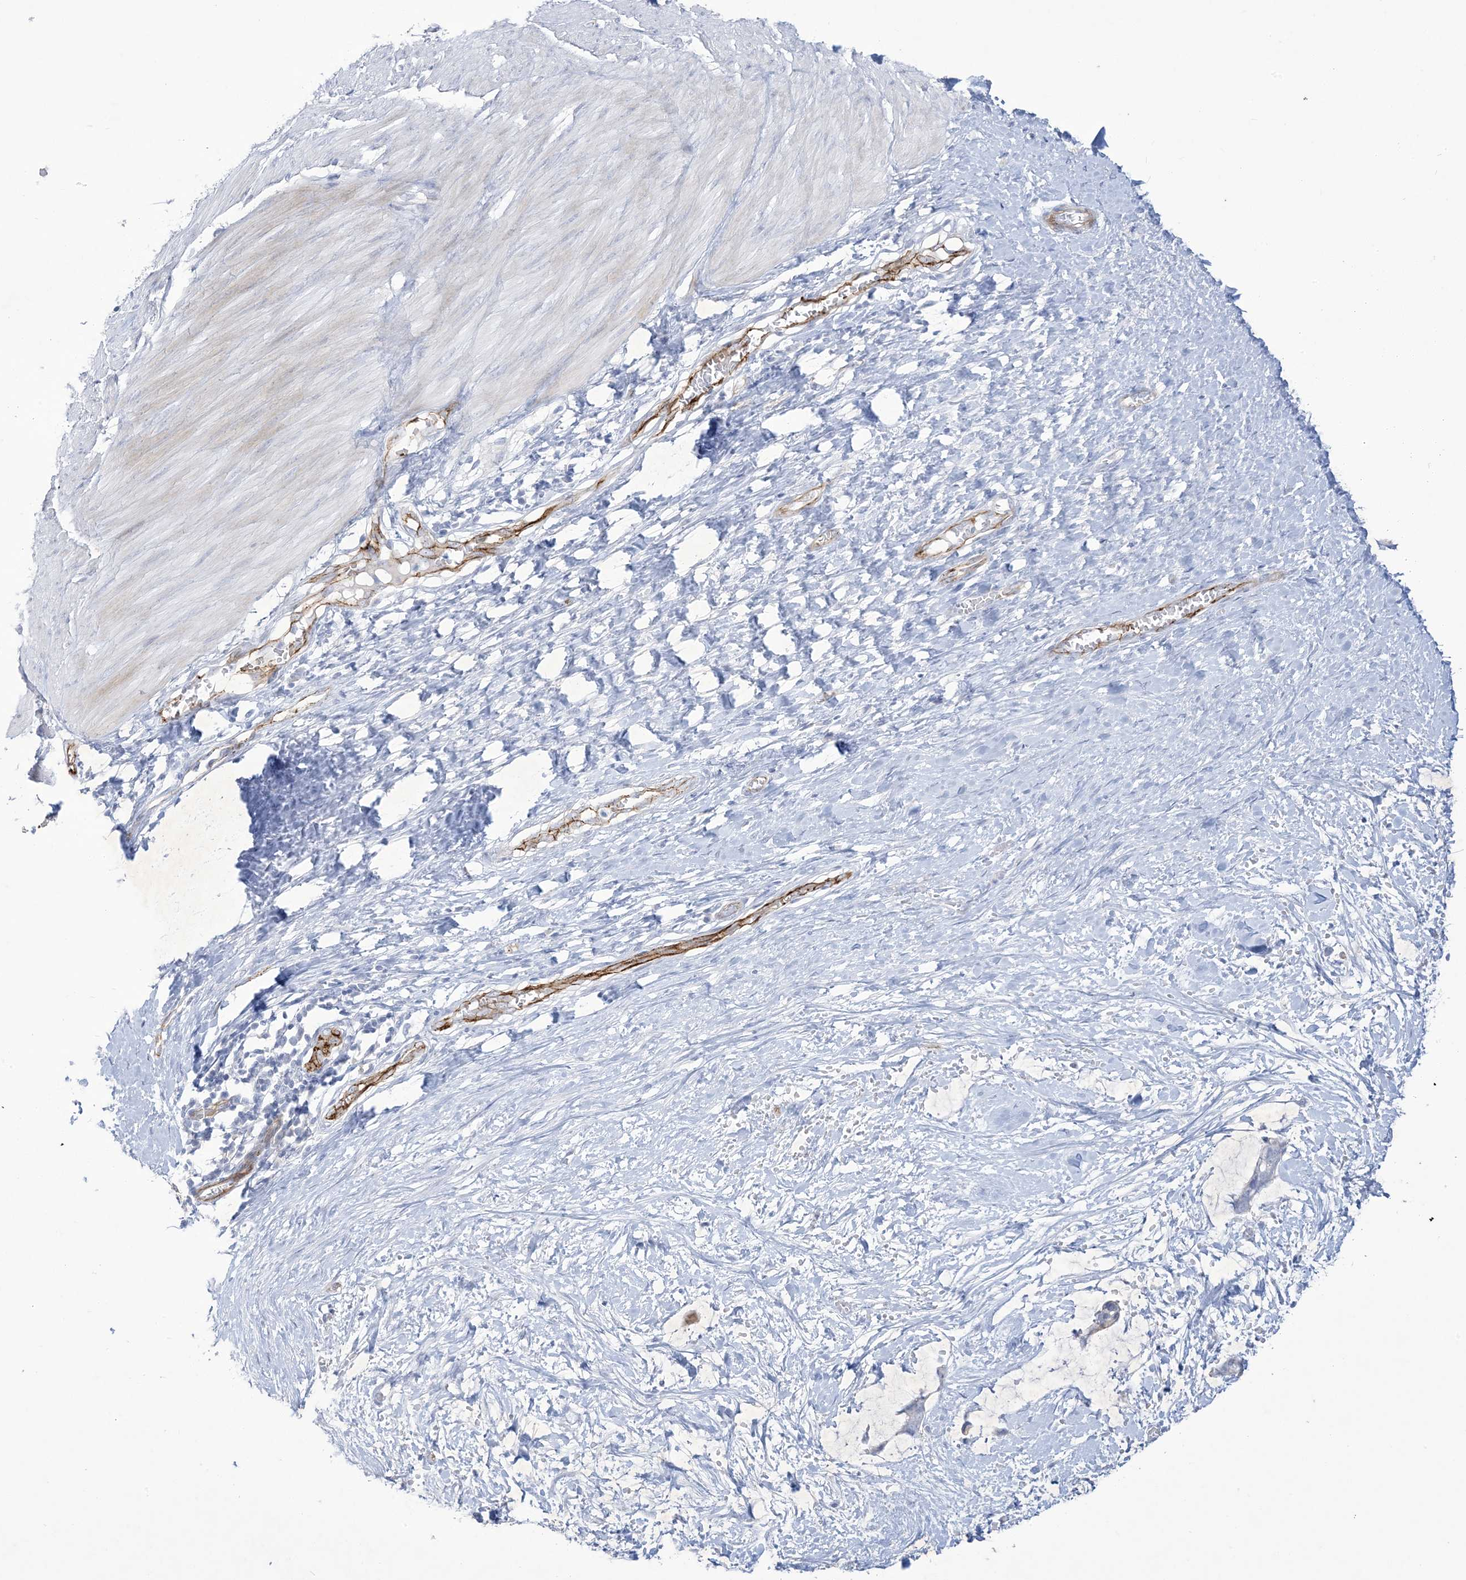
{"staining": {"intensity": "negative", "quantity": "none", "location": "none"}, "tissue": "smooth muscle", "cell_type": "Smooth muscle cells", "image_type": "normal", "snomed": [{"axis": "morphology", "description": "Normal tissue, NOS"}, {"axis": "morphology", "description": "Adenocarcinoma, NOS"}, {"axis": "topography", "description": "Colon"}, {"axis": "topography", "description": "Peripheral nerve tissue"}], "caption": "The immunohistochemistry image has no significant positivity in smooth muscle cells of smooth muscle.", "gene": "B3GNT7", "patient": {"sex": "male", "age": 14}}